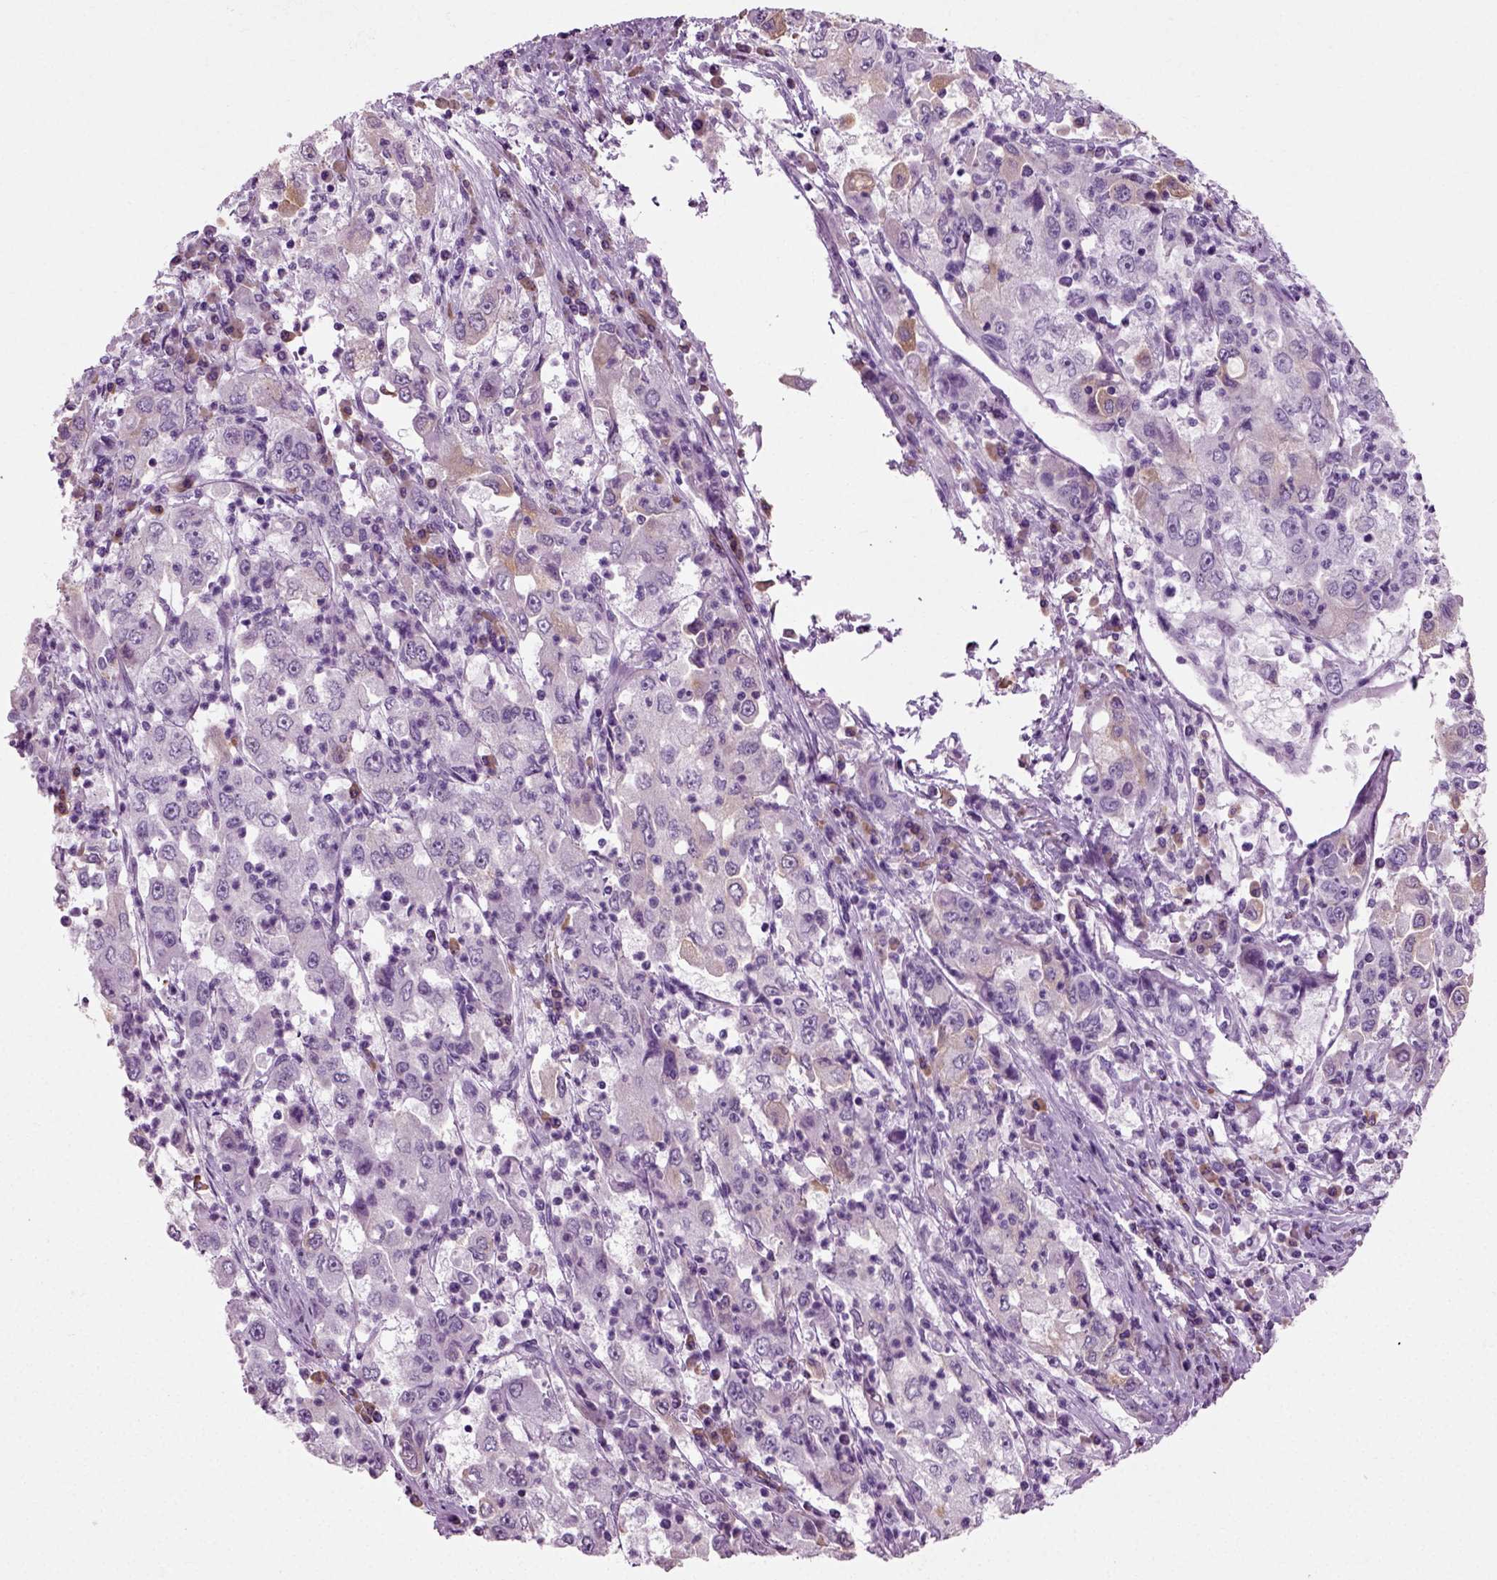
{"staining": {"intensity": "weak", "quantity": "<25%", "location": "cytoplasmic/membranous"}, "tissue": "cervical cancer", "cell_type": "Tumor cells", "image_type": "cancer", "snomed": [{"axis": "morphology", "description": "Squamous cell carcinoma, NOS"}, {"axis": "topography", "description": "Cervix"}], "caption": "A high-resolution photomicrograph shows immunohistochemistry (IHC) staining of cervical cancer, which displays no significant positivity in tumor cells.", "gene": "SLC26A8", "patient": {"sex": "female", "age": 36}}